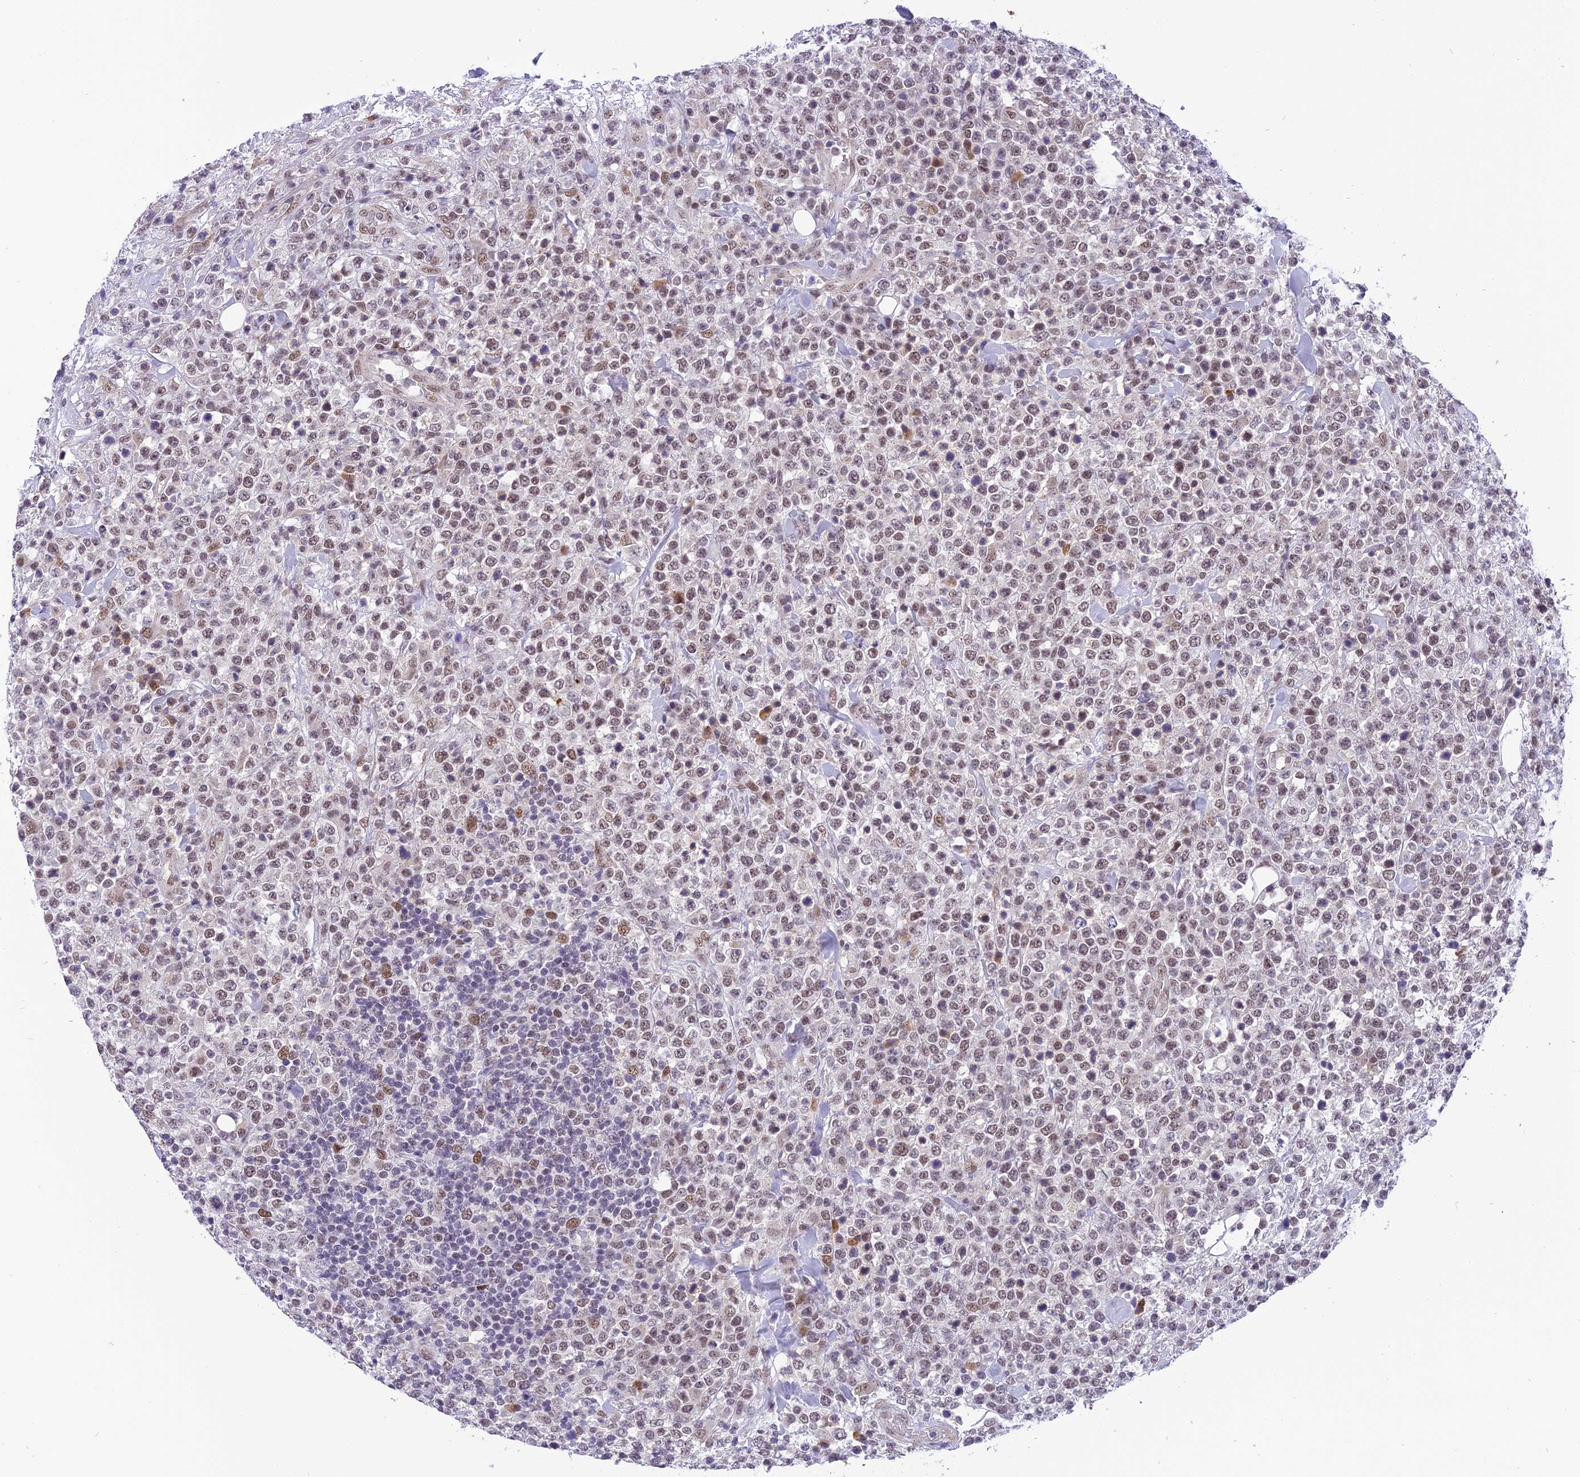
{"staining": {"intensity": "moderate", "quantity": "25%-75%", "location": "nuclear"}, "tissue": "lymphoma", "cell_type": "Tumor cells", "image_type": "cancer", "snomed": [{"axis": "morphology", "description": "Malignant lymphoma, non-Hodgkin's type, High grade"}, {"axis": "topography", "description": "Colon"}], "caption": "Immunohistochemistry (DAB) staining of human lymphoma demonstrates moderate nuclear protein positivity in about 25%-75% of tumor cells.", "gene": "IRF2BP1", "patient": {"sex": "female", "age": 53}}